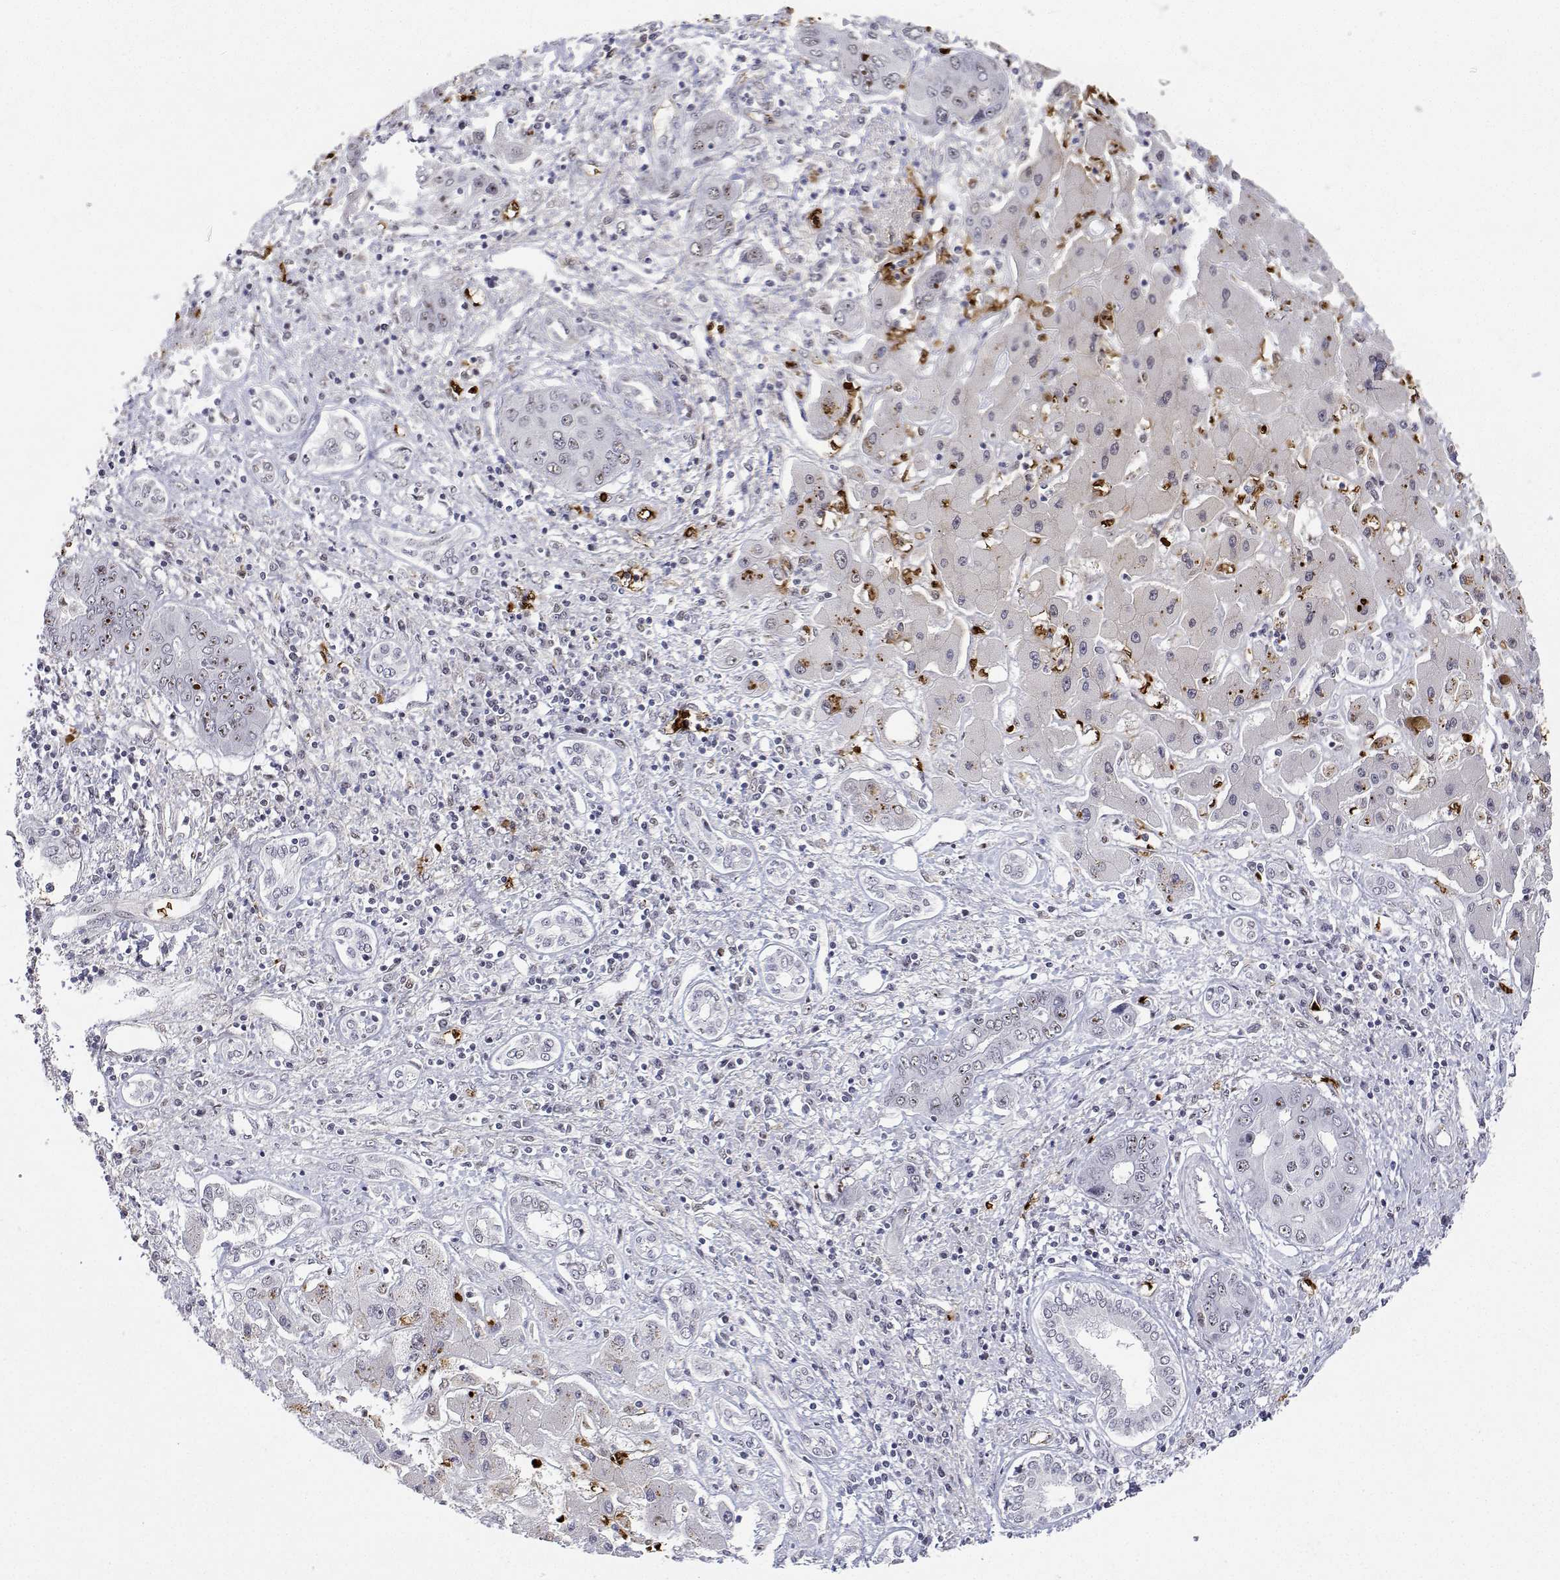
{"staining": {"intensity": "negative", "quantity": "none", "location": "none"}, "tissue": "liver cancer", "cell_type": "Tumor cells", "image_type": "cancer", "snomed": [{"axis": "morphology", "description": "Cholangiocarcinoma"}, {"axis": "topography", "description": "Liver"}], "caption": "This is an immunohistochemistry image of cholangiocarcinoma (liver). There is no staining in tumor cells.", "gene": "ADAR", "patient": {"sex": "male", "age": 67}}